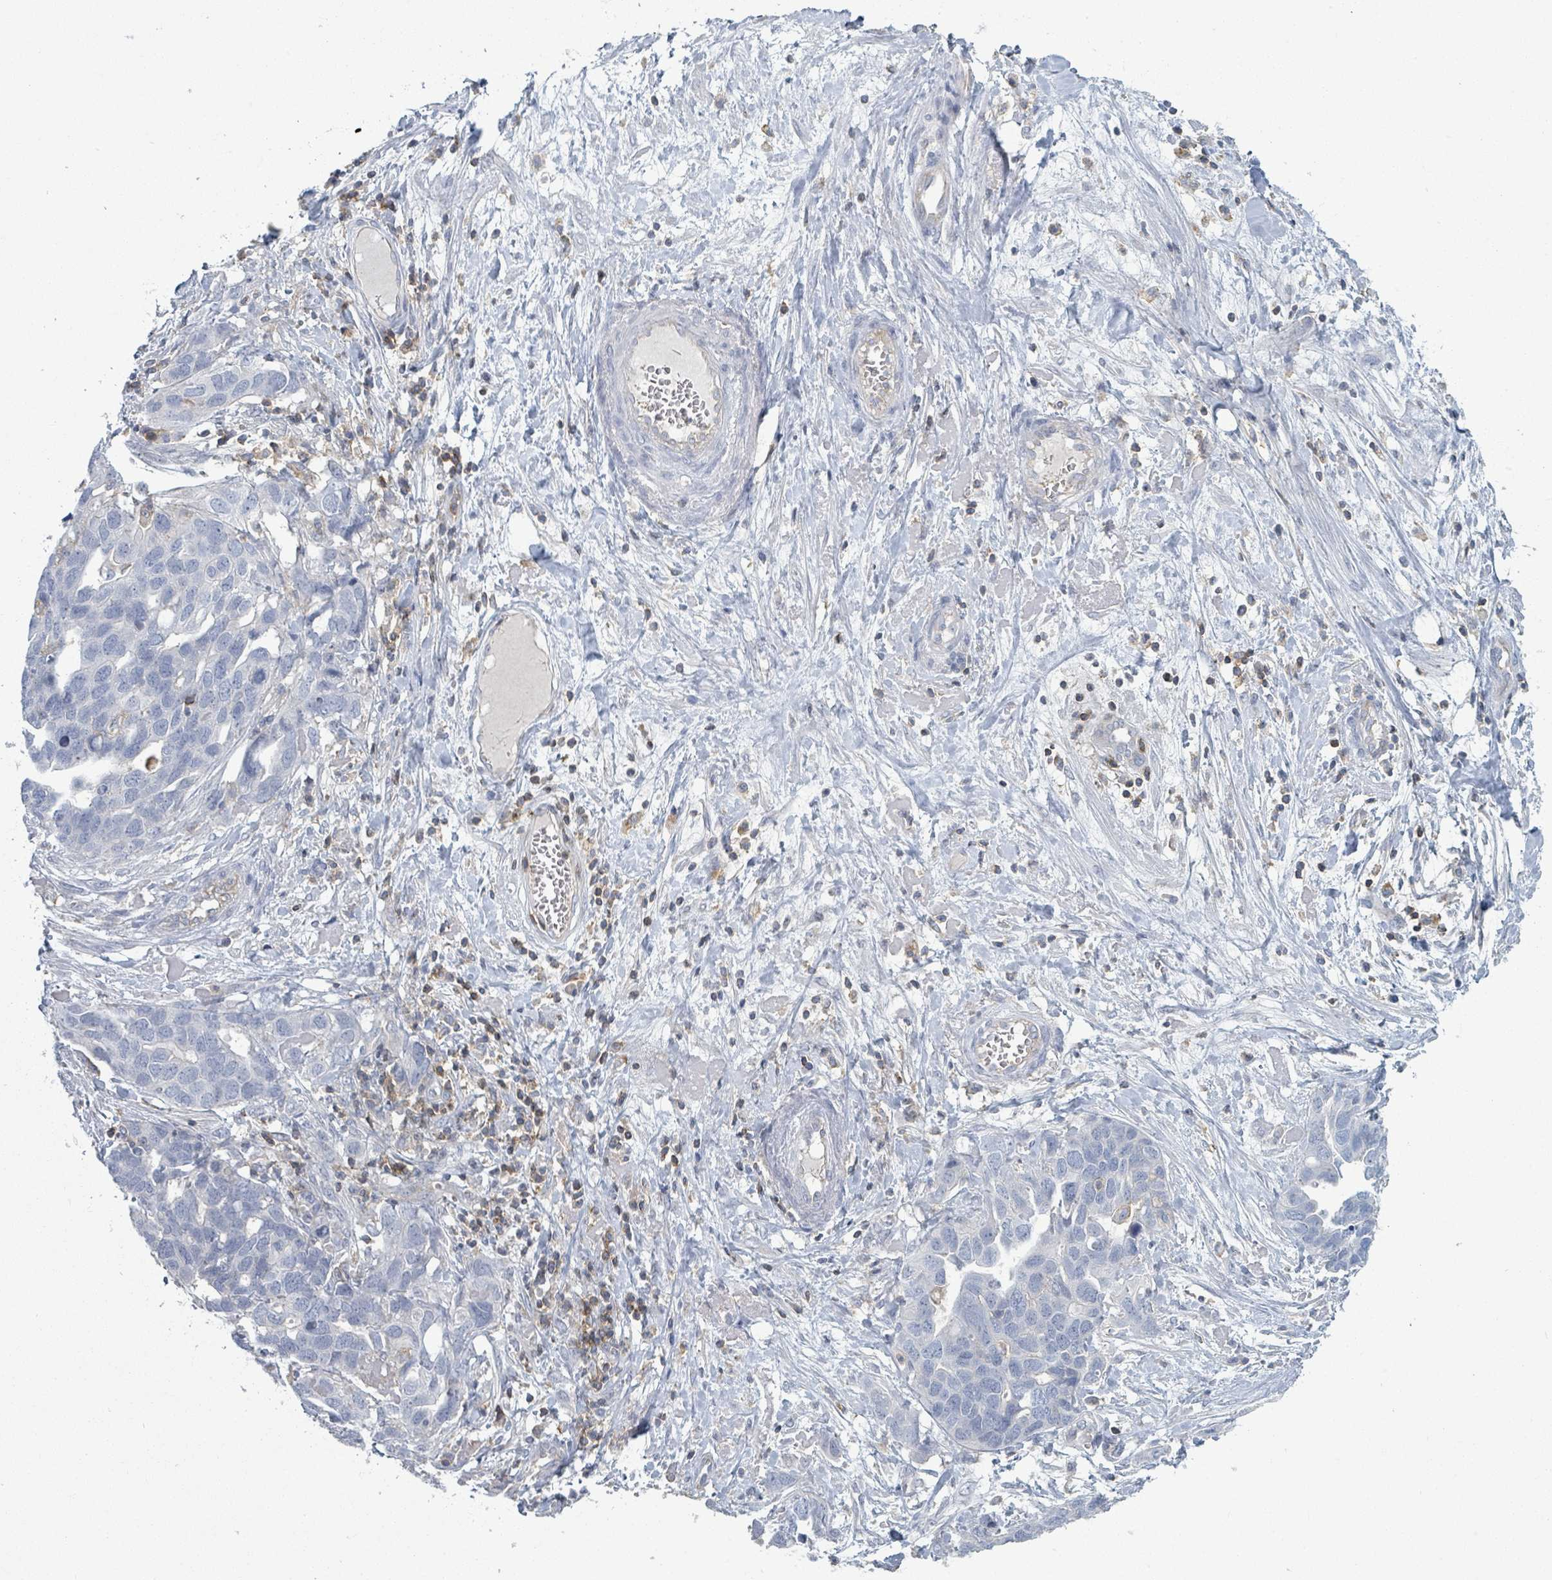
{"staining": {"intensity": "negative", "quantity": "none", "location": "none"}, "tissue": "ovarian cancer", "cell_type": "Tumor cells", "image_type": "cancer", "snomed": [{"axis": "morphology", "description": "Cystadenocarcinoma, serous, NOS"}, {"axis": "topography", "description": "Ovary"}], "caption": "Tumor cells are negative for protein expression in human ovarian cancer (serous cystadenocarcinoma).", "gene": "TNFRSF14", "patient": {"sex": "female", "age": 54}}